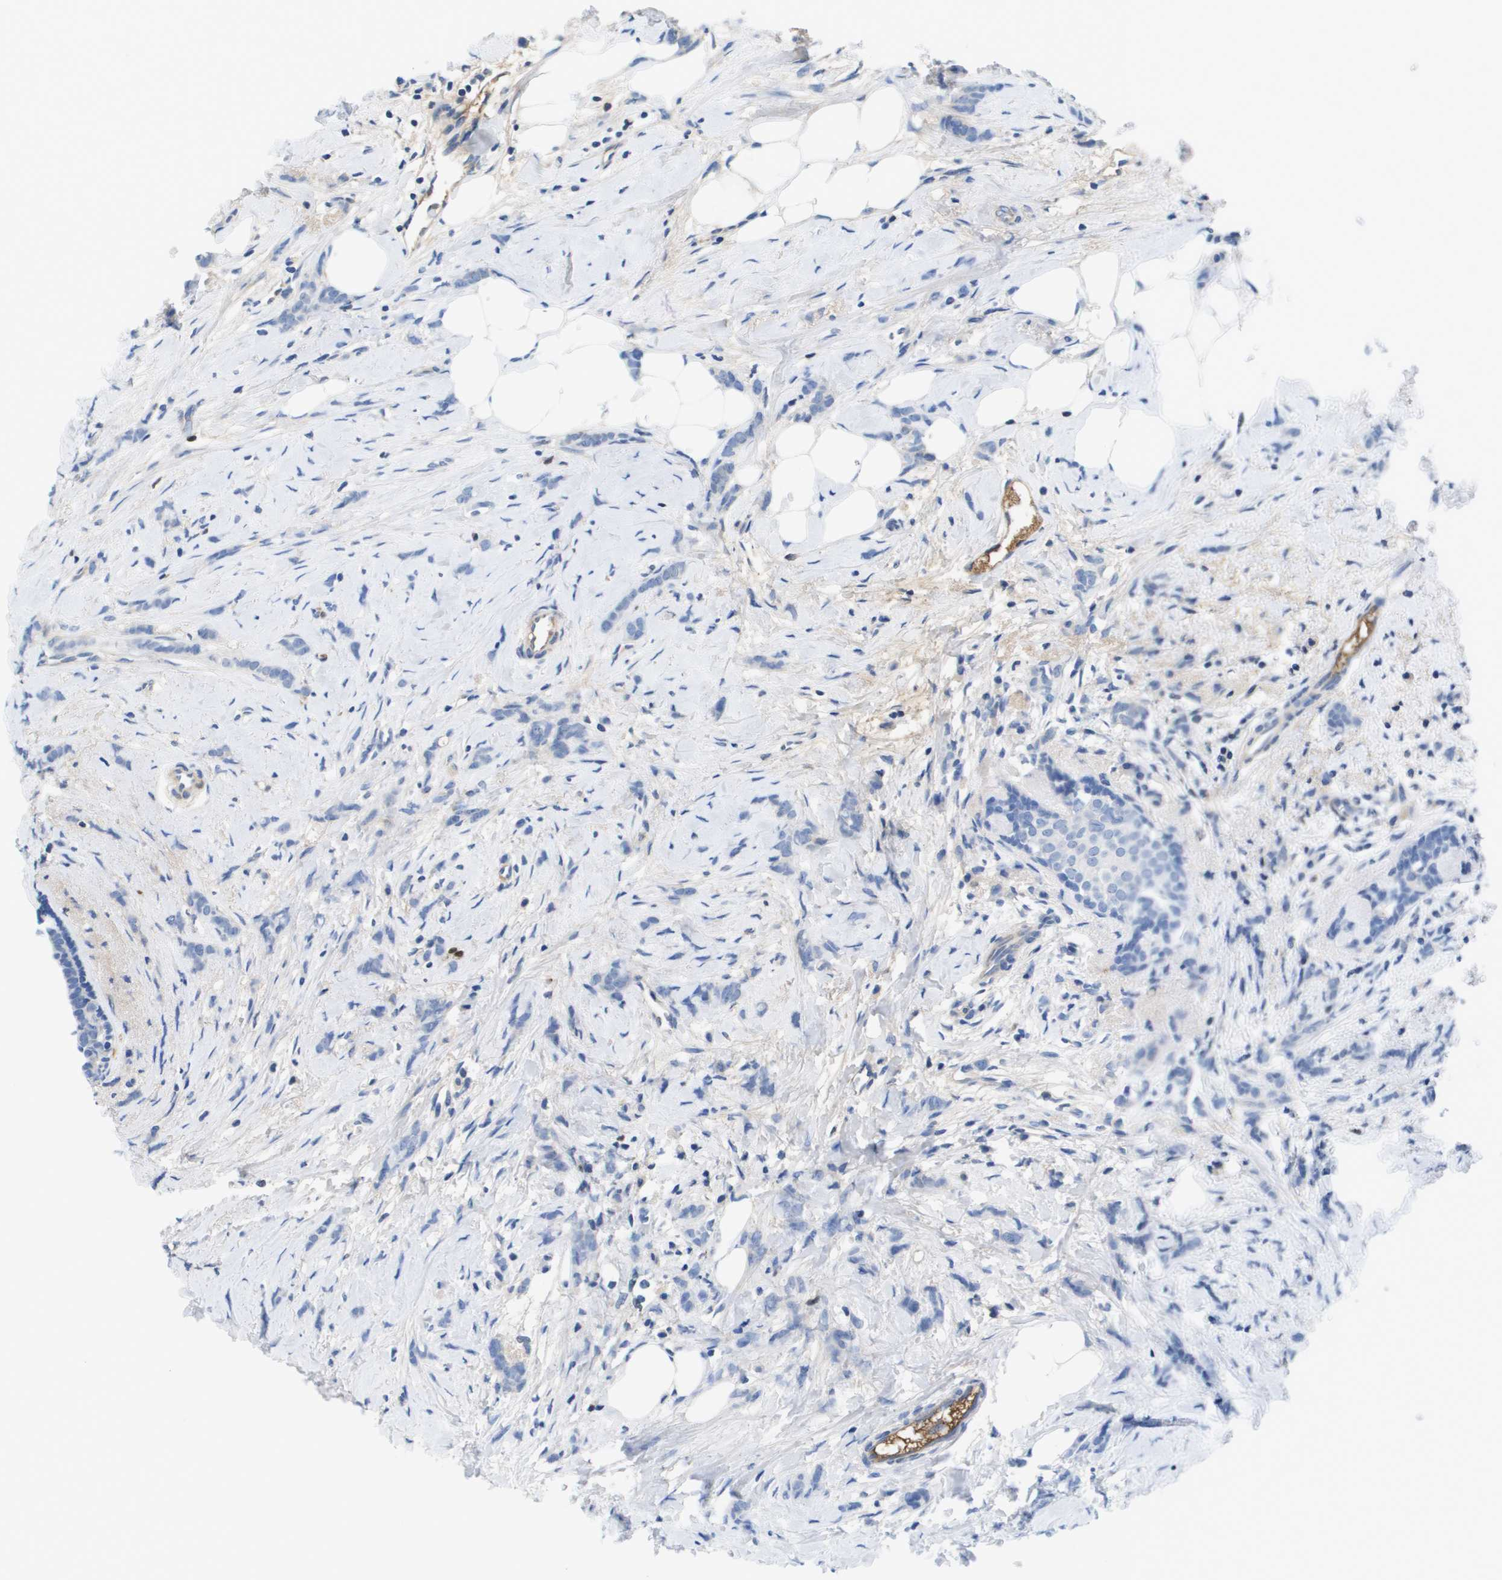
{"staining": {"intensity": "negative", "quantity": "none", "location": "none"}, "tissue": "breast cancer", "cell_type": "Tumor cells", "image_type": "cancer", "snomed": [{"axis": "morphology", "description": "Lobular carcinoma, in situ"}, {"axis": "morphology", "description": "Lobular carcinoma"}, {"axis": "topography", "description": "Breast"}], "caption": "DAB (3,3'-diaminobenzidine) immunohistochemical staining of breast cancer reveals no significant staining in tumor cells. (DAB immunohistochemistry (IHC) visualized using brightfield microscopy, high magnification).", "gene": "APOA1", "patient": {"sex": "female", "age": 41}}